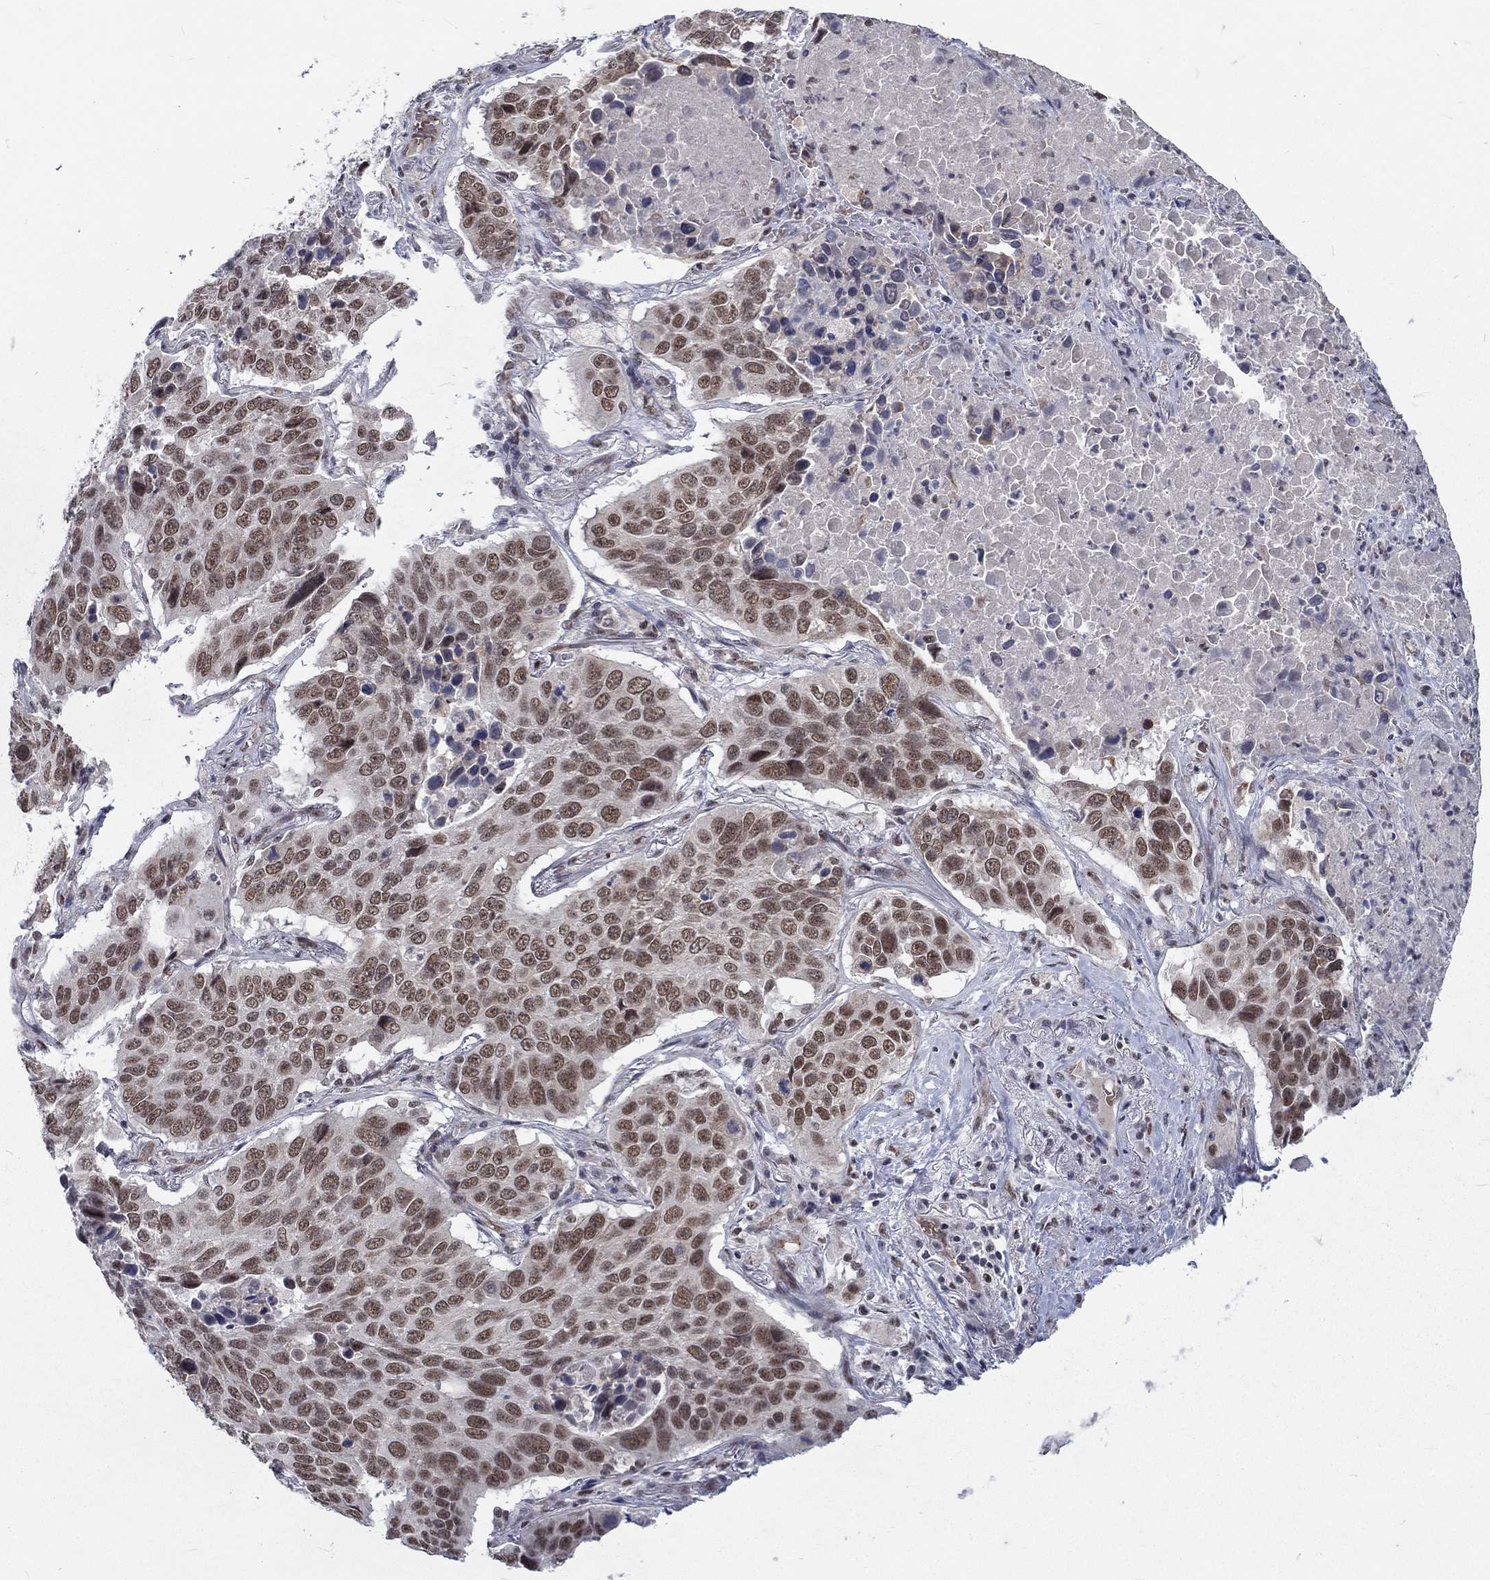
{"staining": {"intensity": "moderate", "quantity": ">75%", "location": "nuclear"}, "tissue": "lung cancer", "cell_type": "Tumor cells", "image_type": "cancer", "snomed": [{"axis": "morphology", "description": "Normal tissue, NOS"}, {"axis": "morphology", "description": "Squamous cell carcinoma, NOS"}, {"axis": "topography", "description": "Bronchus"}, {"axis": "topography", "description": "Lung"}], "caption": "IHC (DAB (3,3'-diaminobenzidine)) staining of lung cancer reveals moderate nuclear protein expression in approximately >75% of tumor cells.", "gene": "ZBED1", "patient": {"sex": "male", "age": 64}}